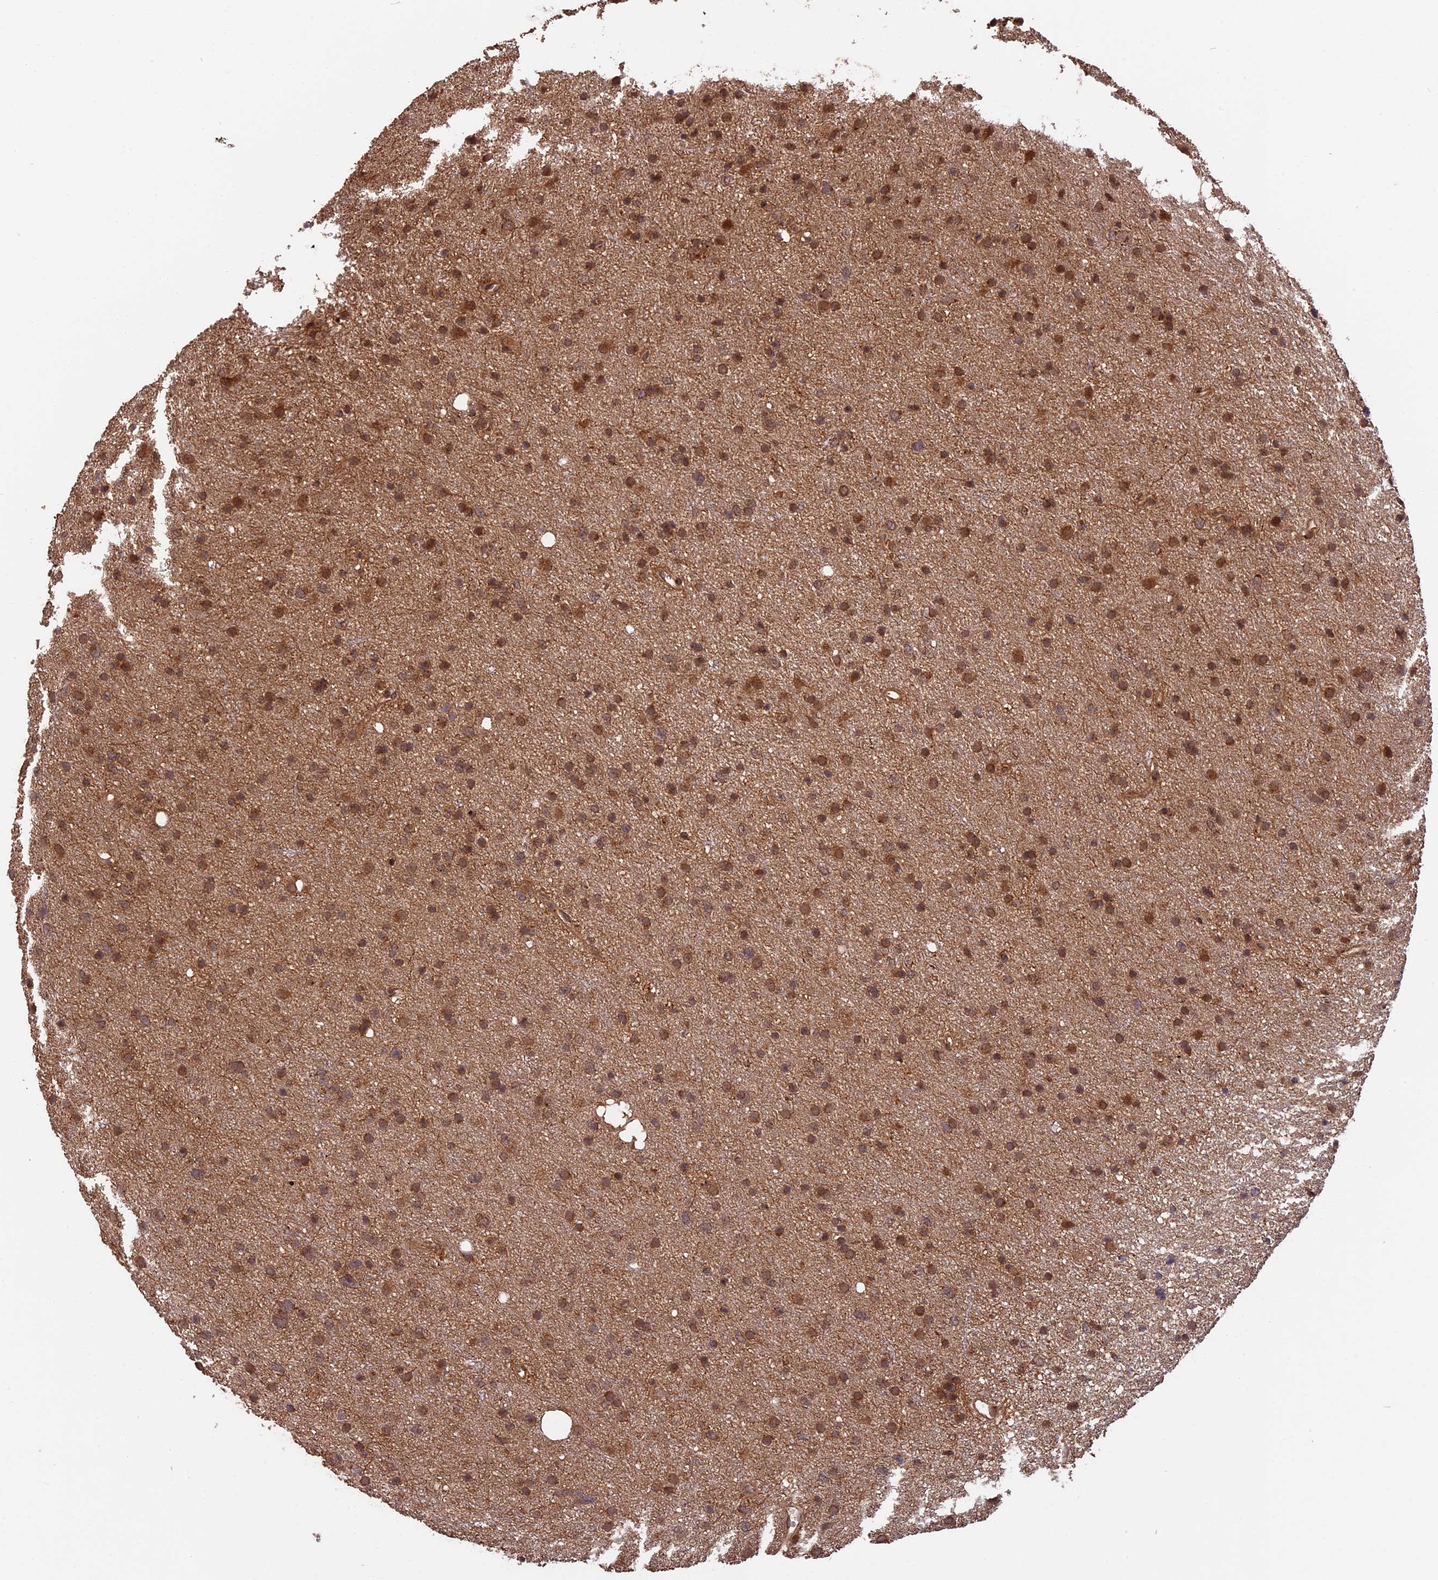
{"staining": {"intensity": "moderate", "quantity": ">75%", "location": "cytoplasmic/membranous"}, "tissue": "glioma", "cell_type": "Tumor cells", "image_type": "cancer", "snomed": [{"axis": "morphology", "description": "Glioma, malignant, Low grade"}, {"axis": "topography", "description": "Cerebral cortex"}], "caption": "Approximately >75% of tumor cells in glioma display moderate cytoplasmic/membranous protein expression as visualized by brown immunohistochemical staining.", "gene": "ESCO1", "patient": {"sex": "female", "age": 39}}